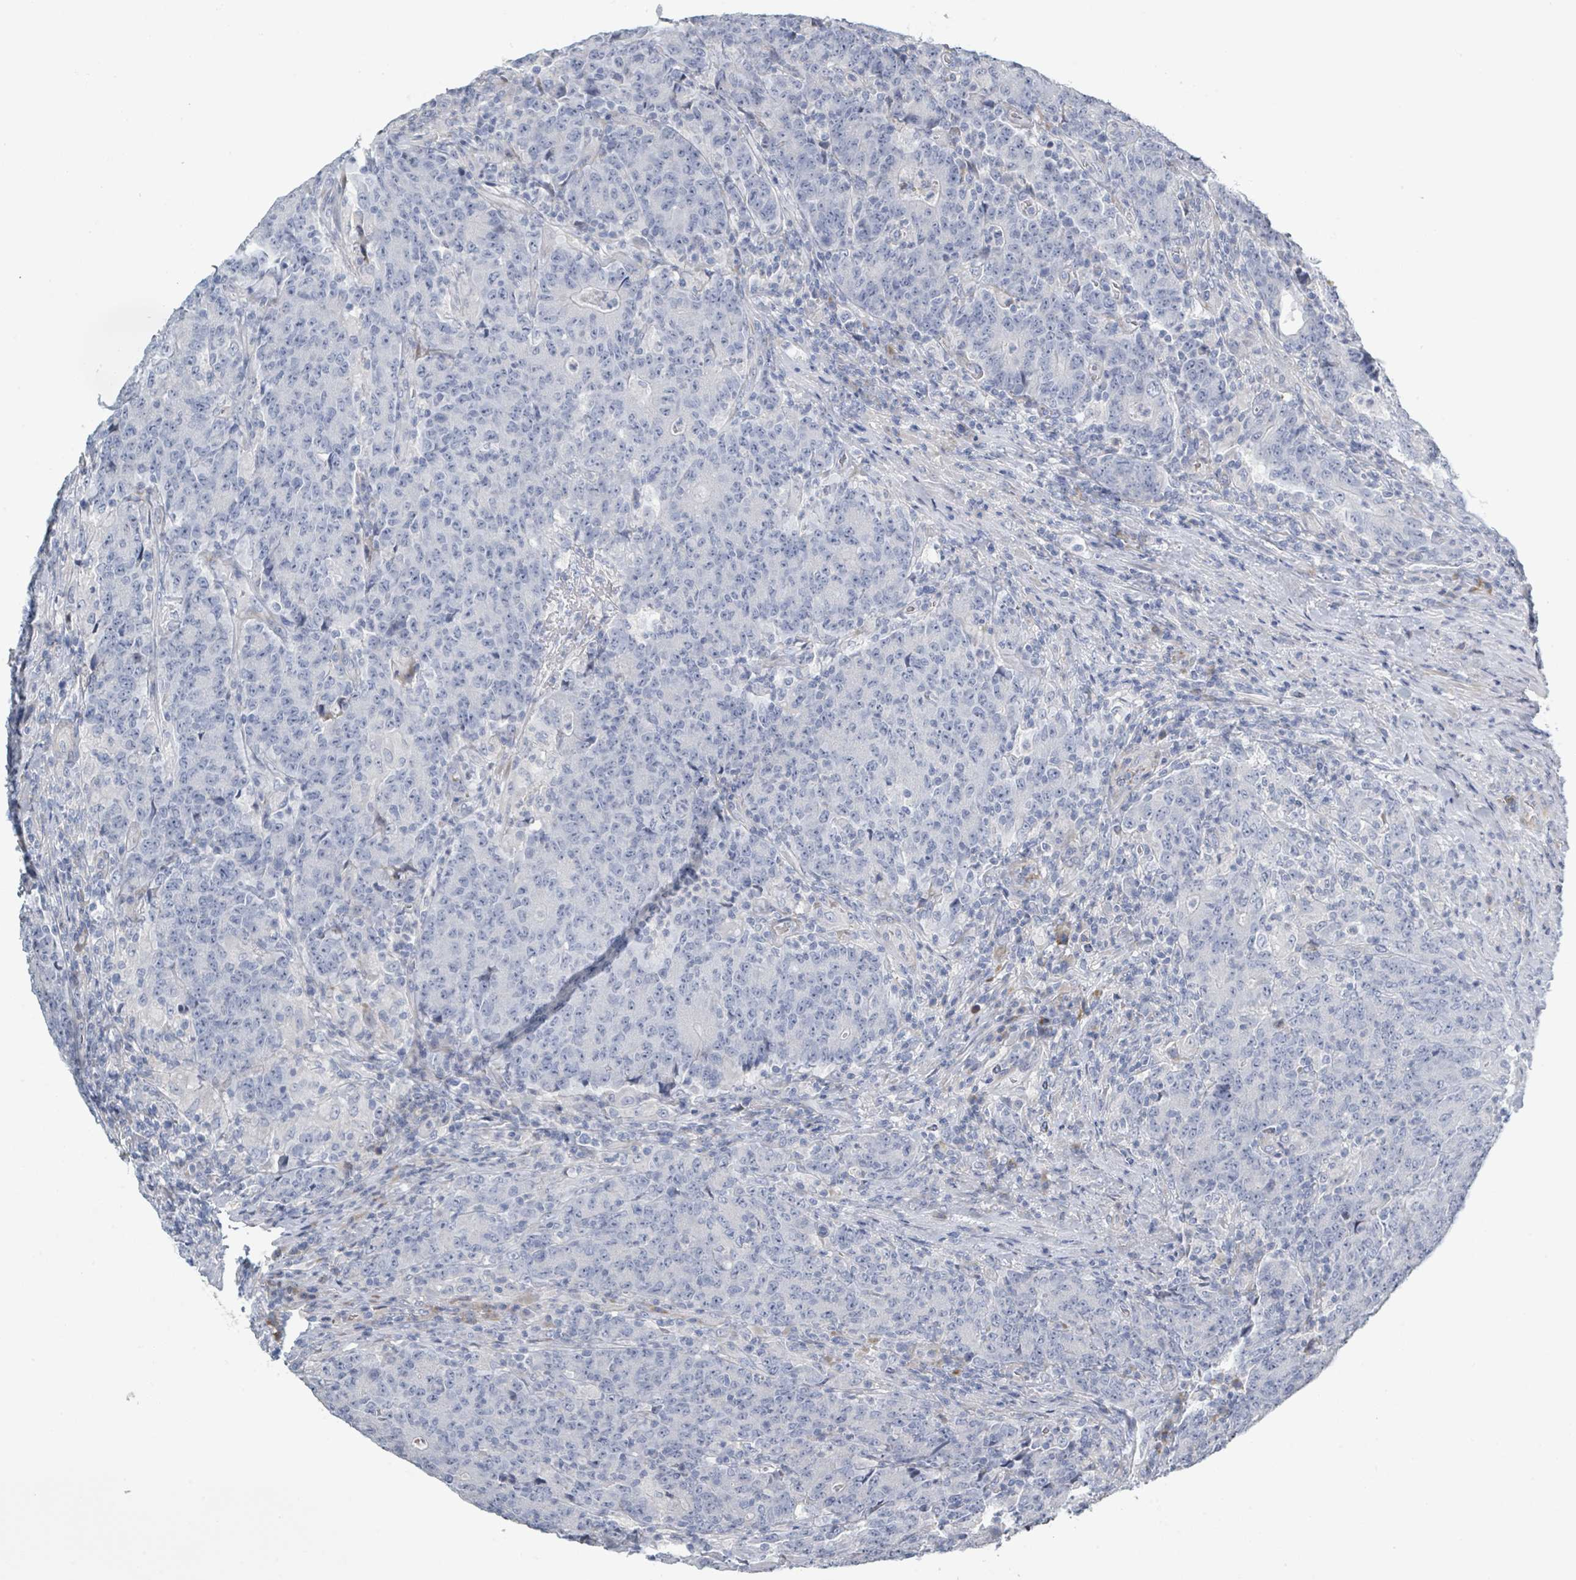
{"staining": {"intensity": "negative", "quantity": "none", "location": "none"}, "tissue": "colorectal cancer", "cell_type": "Tumor cells", "image_type": "cancer", "snomed": [{"axis": "morphology", "description": "Adenocarcinoma, NOS"}, {"axis": "topography", "description": "Colon"}], "caption": "This is a photomicrograph of IHC staining of colorectal cancer (adenocarcinoma), which shows no expression in tumor cells. Nuclei are stained in blue.", "gene": "RAB33B", "patient": {"sex": "female", "age": 75}}